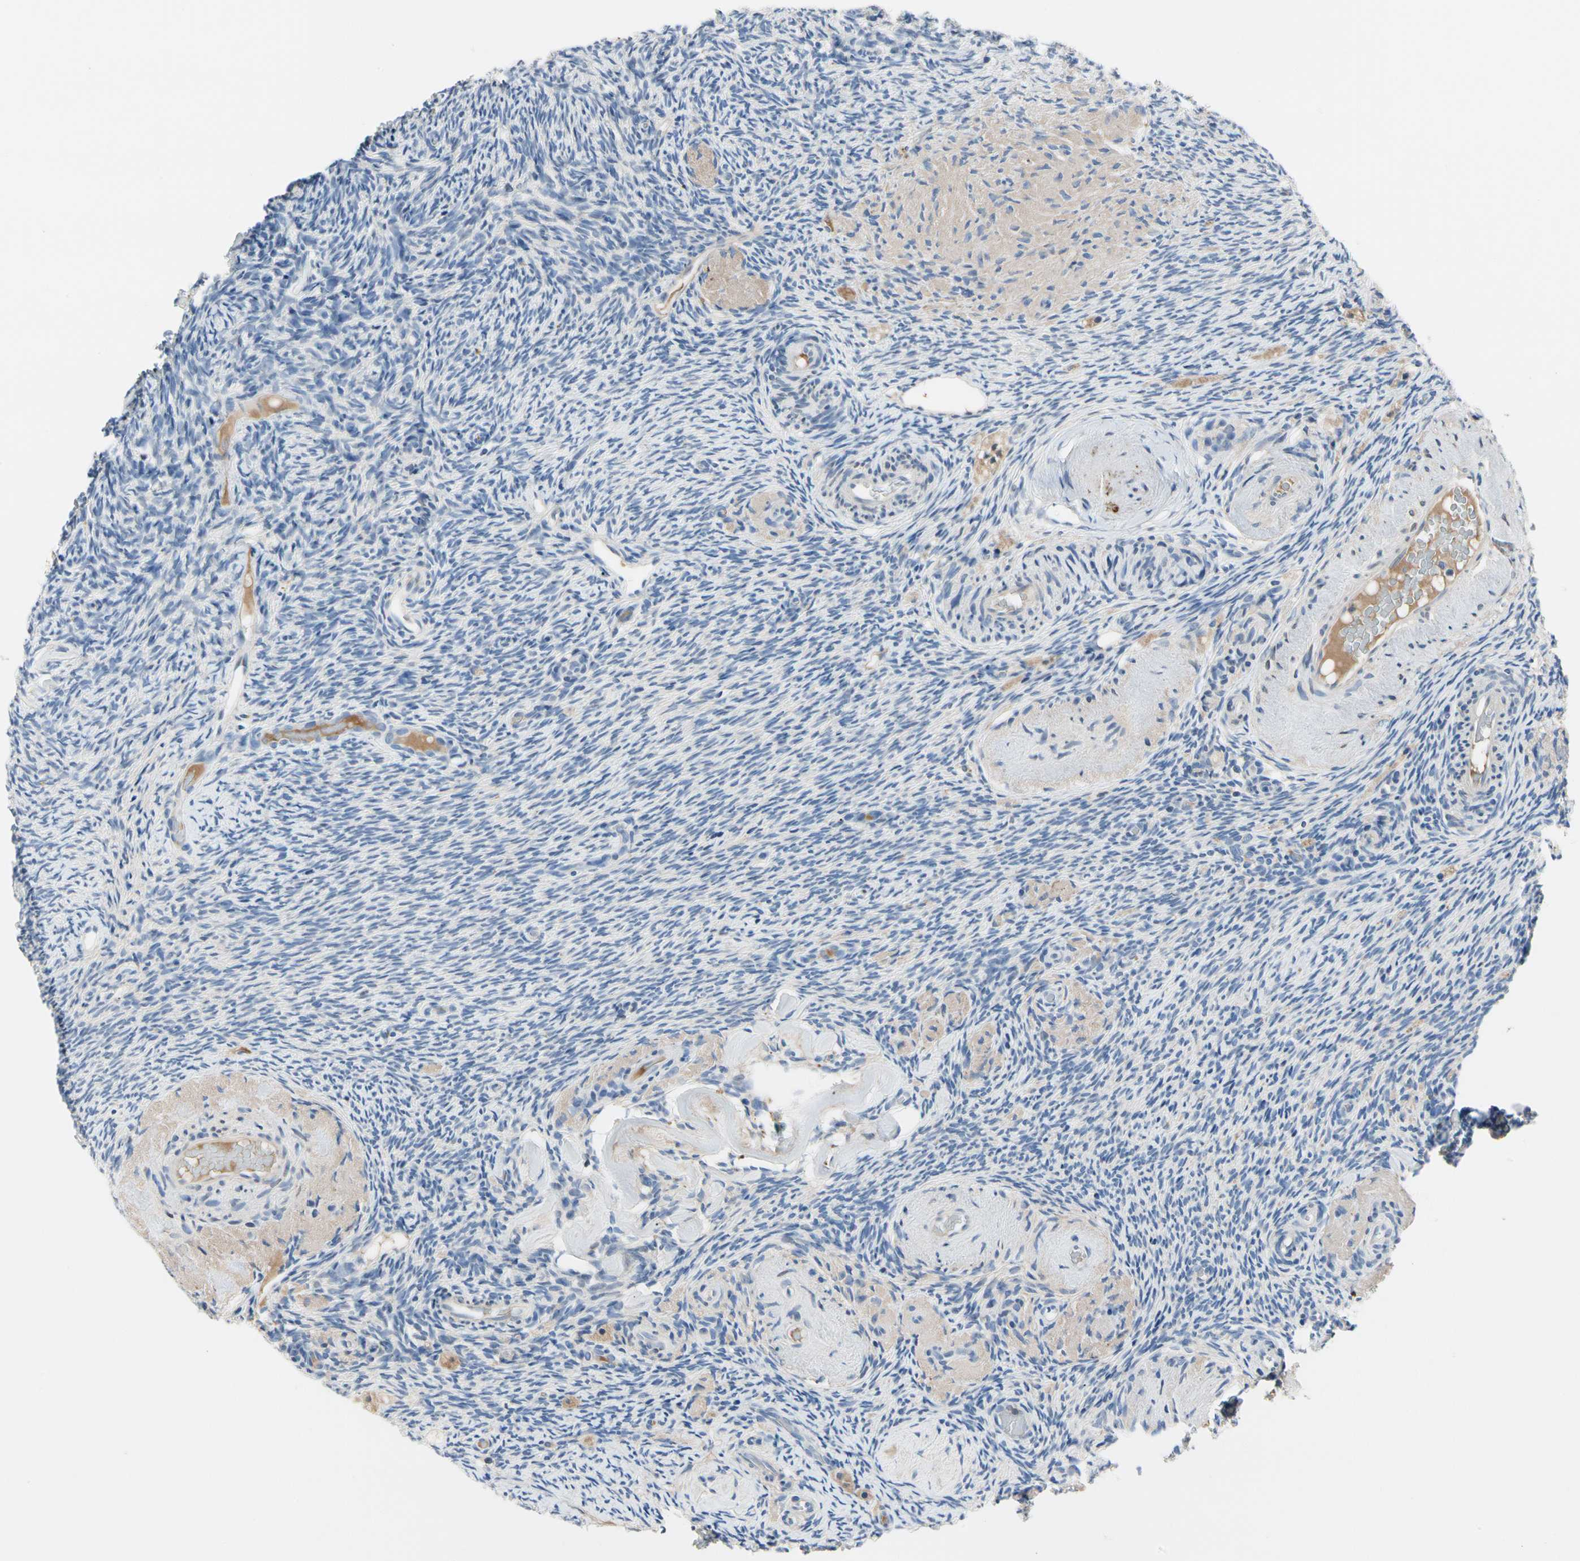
{"staining": {"intensity": "negative", "quantity": "none", "location": "none"}, "tissue": "ovary", "cell_type": "Follicle cells", "image_type": "normal", "snomed": [{"axis": "morphology", "description": "Normal tissue, NOS"}, {"axis": "topography", "description": "Ovary"}], "caption": "Immunohistochemistry (IHC) photomicrograph of benign ovary stained for a protein (brown), which shows no positivity in follicle cells.", "gene": "ECRG4", "patient": {"sex": "female", "age": 60}}